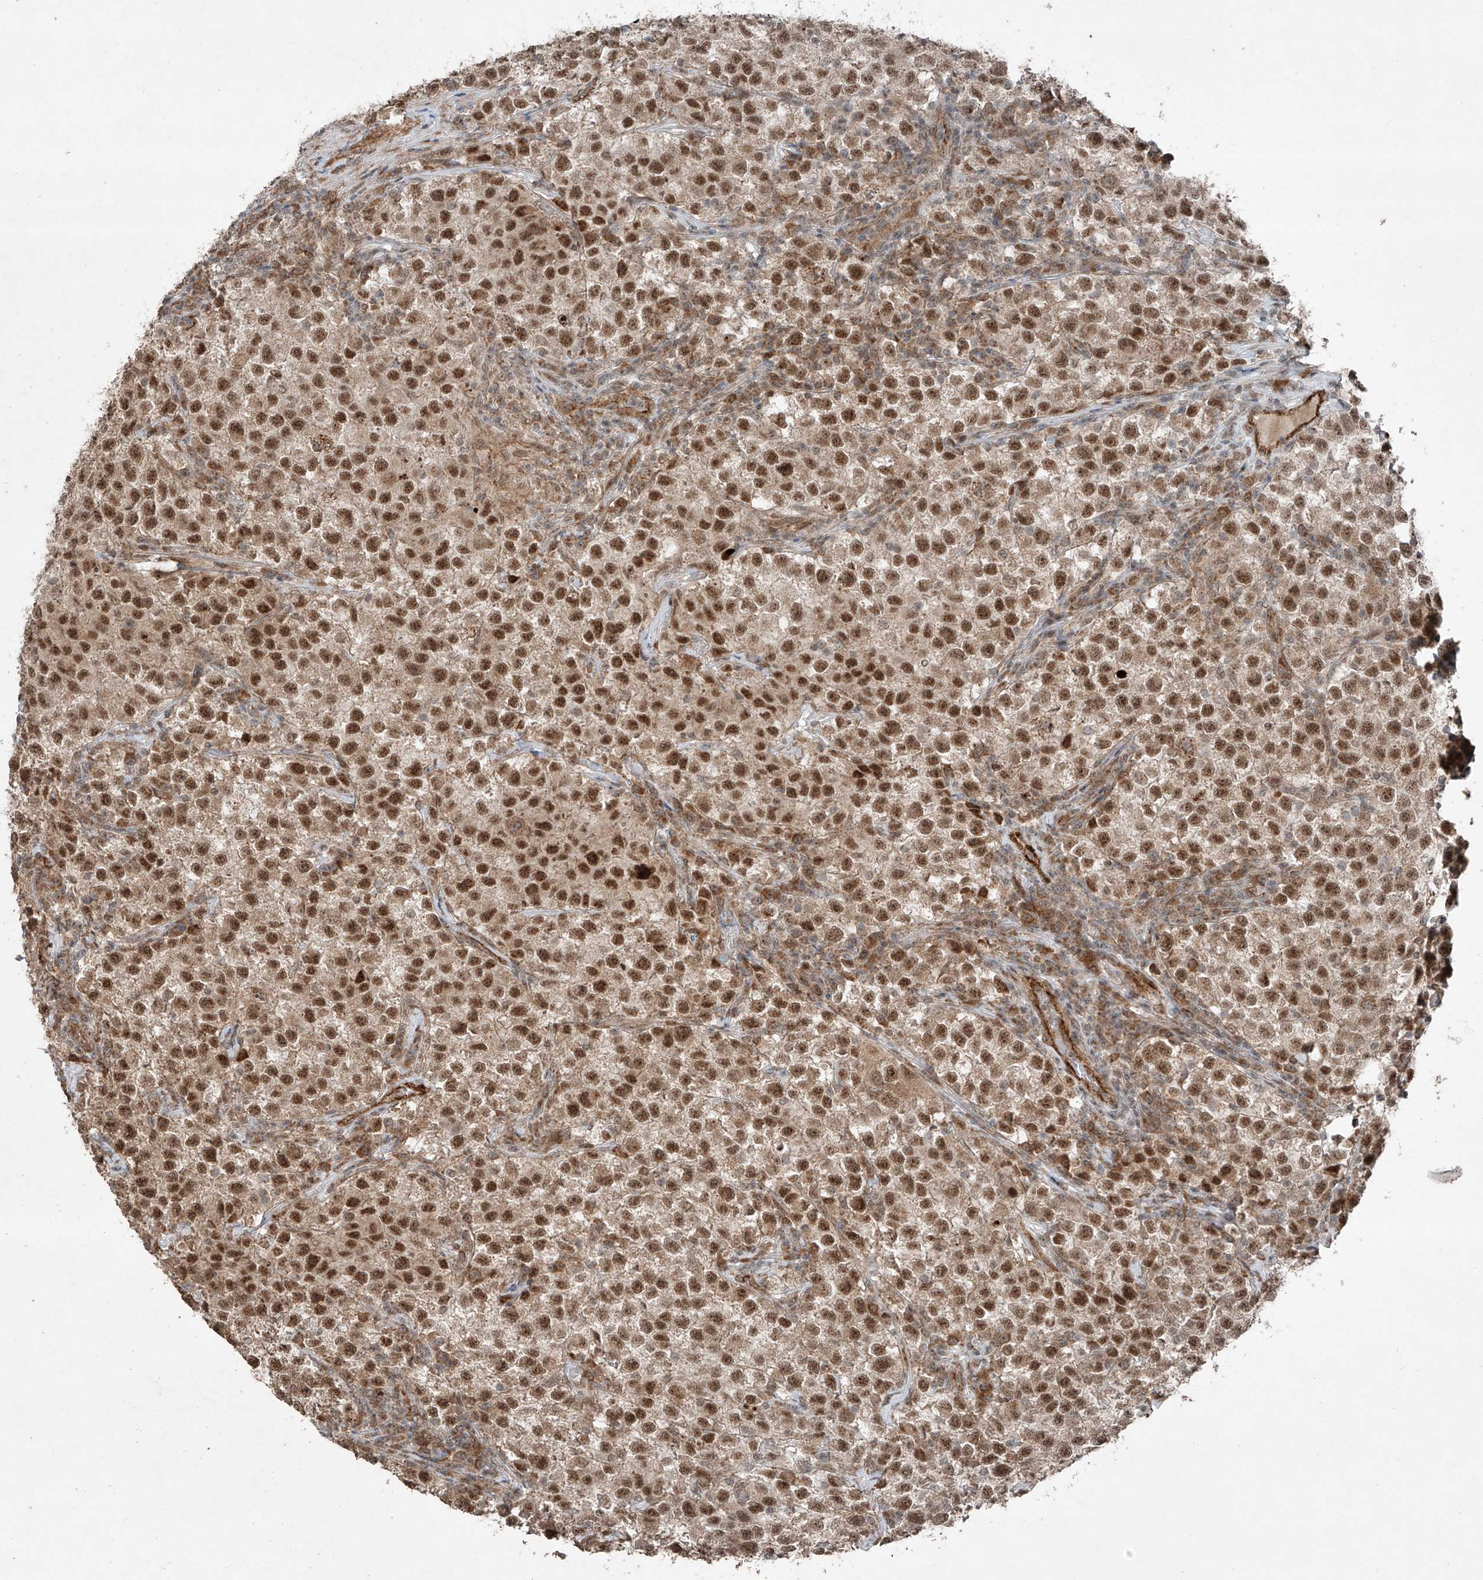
{"staining": {"intensity": "strong", "quantity": ">75%", "location": "nuclear"}, "tissue": "testis cancer", "cell_type": "Tumor cells", "image_type": "cancer", "snomed": [{"axis": "morphology", "description": "Seminoma, NOS"}, {"axis": "topography", "description": "Testis"}], "caption": "IHC photomicrograph of neoplastic tissue: human testis cancer (seminoma) stained using immunohistochemistry exhibits high levels of strong protein expression localized specifically in the nuclear of tumor cells, appearing as a nuclear brown color.", "gene": "ZNF620", "patient": {"sex": "male", "age": 22}}